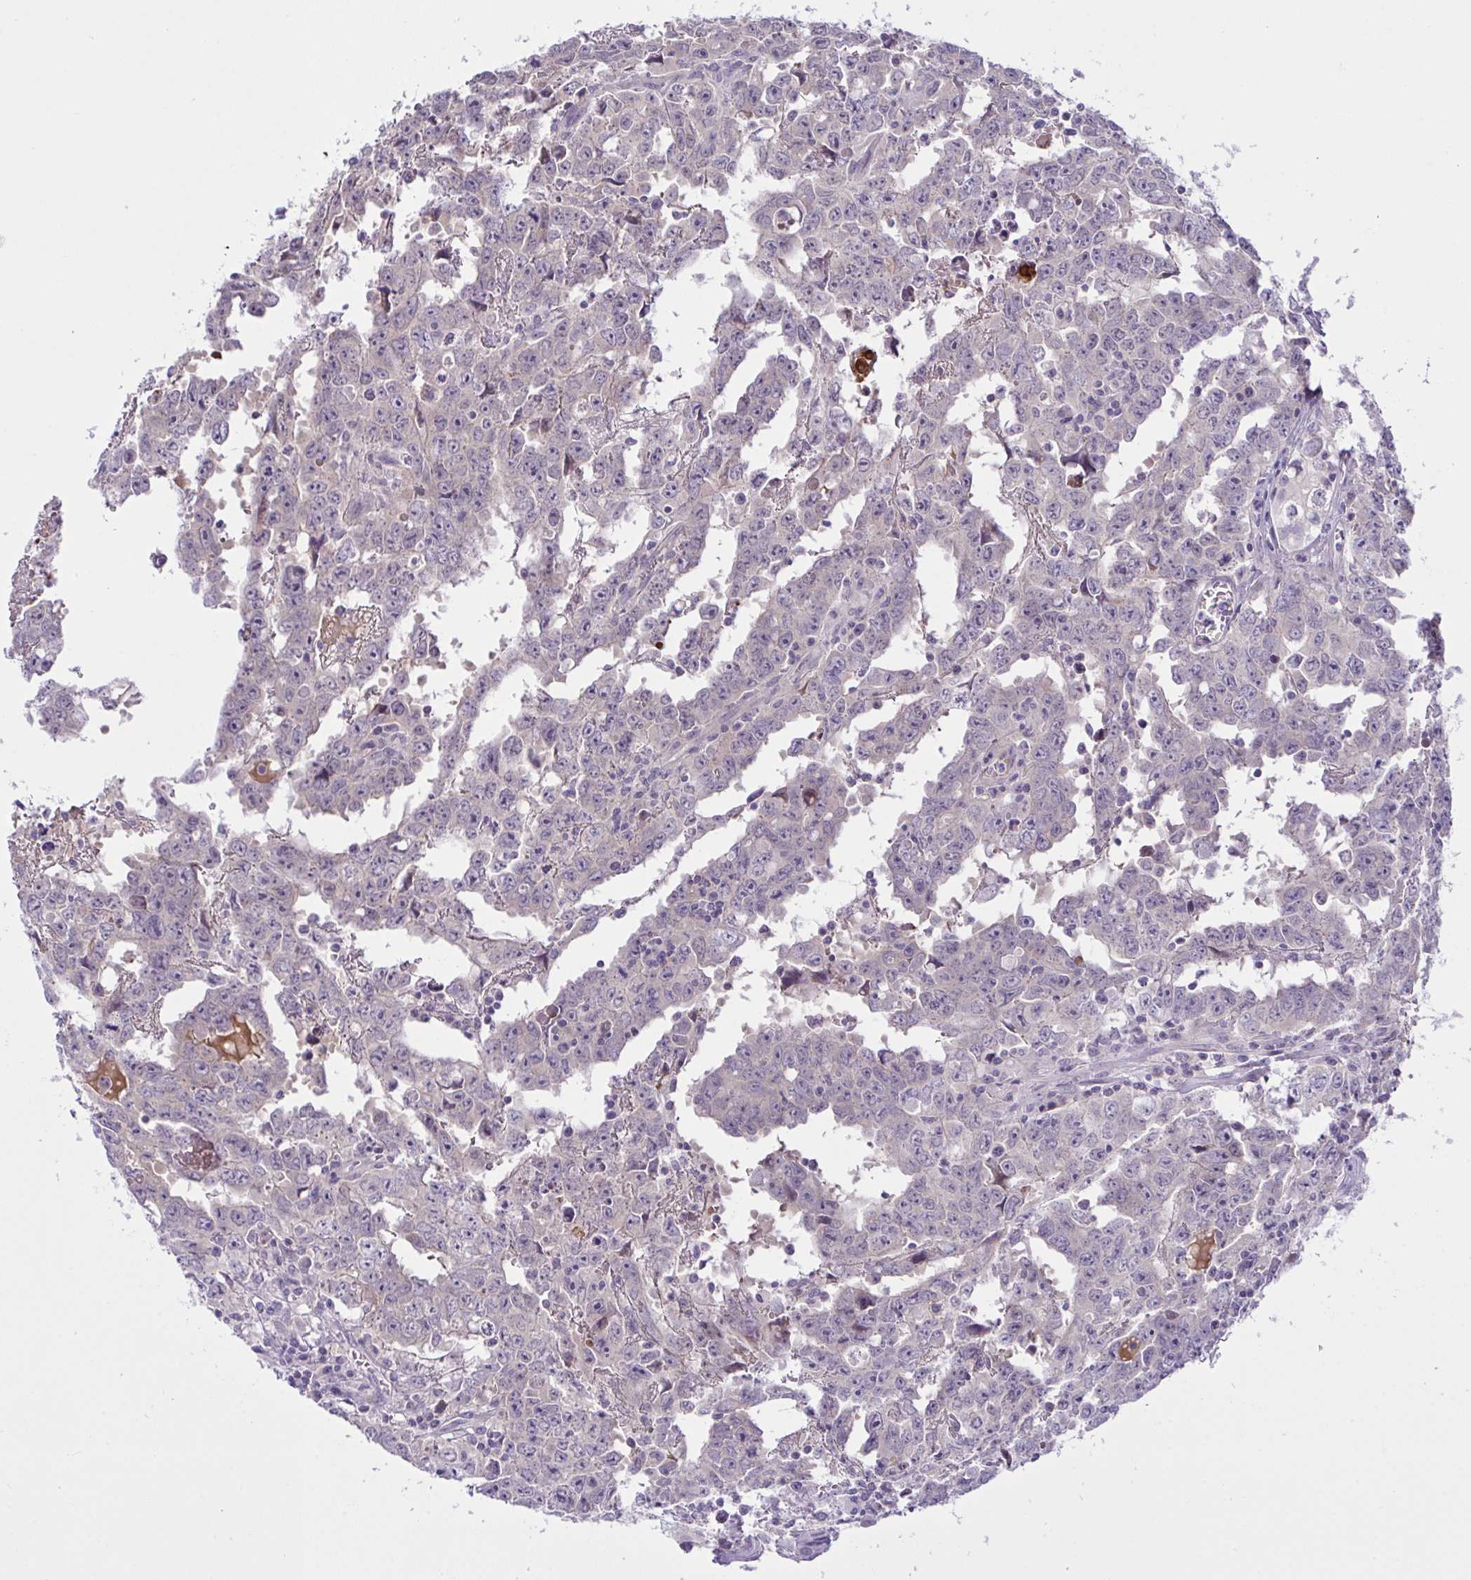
{"staining": {"intensity": "negative", "quantity": "none", "location": "none"}, "tissue": "testis cancer", "cell_type": "Tumor cells", "image_type": "cancer", "snomed": [{"axis": "morphology", "description": "Carcinoma, Embryonal, NOS"}, {"axis": "topography", "description": "Testis"}], "caption": "This is a histopathology image of IHC staining of testis embryonal carcinoma, which shows no staining in tumor cells.", "gene": "SYNPO2L", "patient": {"sex": "male", "age": 22}}